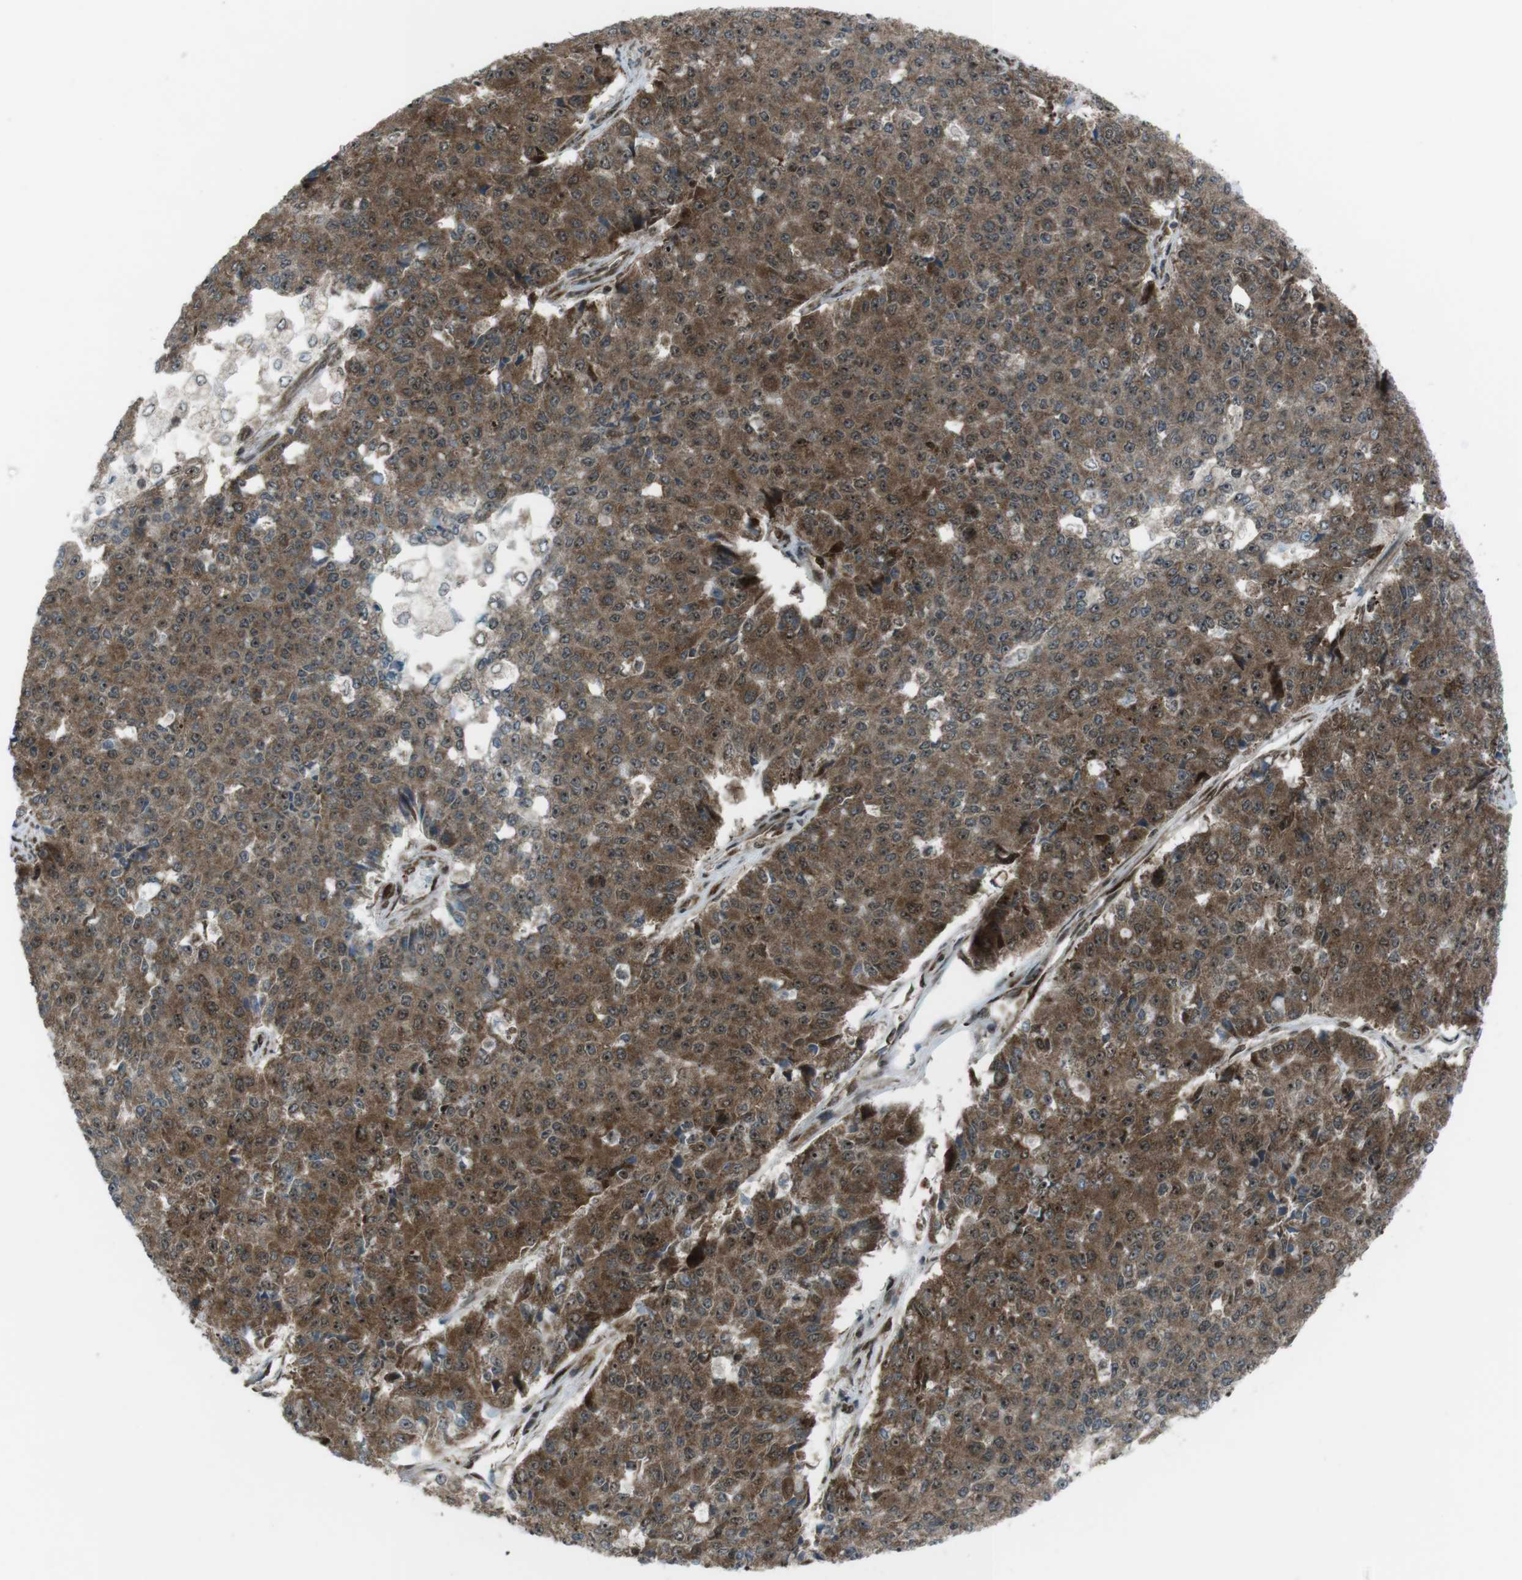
{"staining": {"intensity": "moderate", "quantity": ">75%", "location": "cytoplasmic/membranous,nuclear"}, "tissue": "pancreatic cancer", "cell_type": "Tumor cells", "image_type": "cancer", "snomed": [{"axis": "morphology", "description": "Adenocarcinoma, NOS"}, {"axis": "topography", "description": "Pancreas"}], "caption": "Adenocarcinoma (pancreatic) stained for a protein (brown) shows moderate cytoplasmic/membranous and nuclear positive staining in approximately >75% of tumor cells.", "gene": "CSNK1D", "patient": {"sex": "male", "age": 50}}